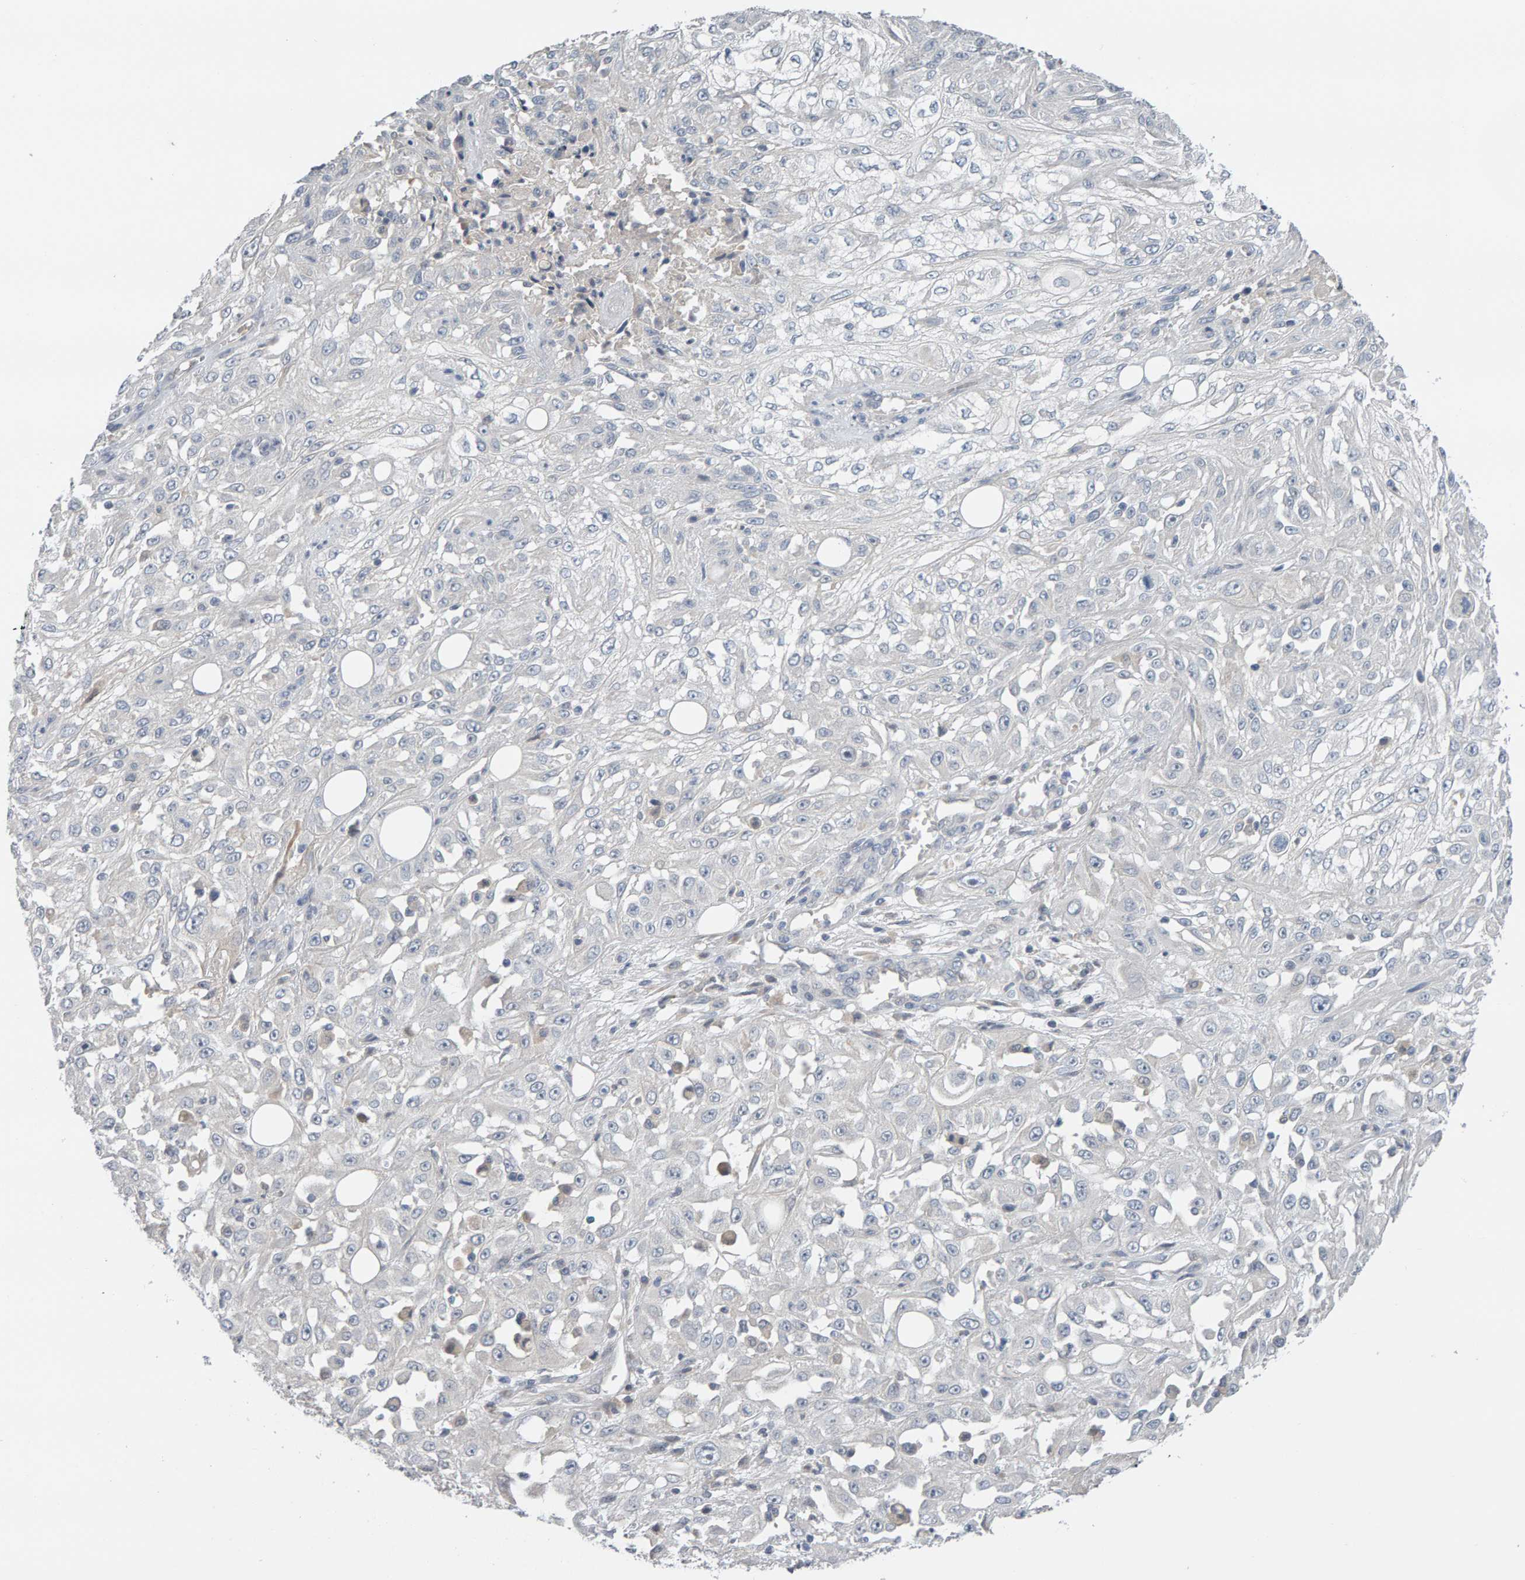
{"staining": {"intensity": "negative", "quantity": "none", "location": "none"}, "tissue": "skin cancer", "cell_type": "Tumor cells", "image_type": "cancer", "snomed": [{"axis": "morphology", "description": "Squamous cell carcinoma, NOS"}, {"axis": "morphology", "description": "Squamous cell carcinoma, metastatic, NOS"}, {"axis": "topography", "description": "Skin"}, {"axis": "topography", "description": "Lymph node"}], "caption": "Human skin squamous cell carcinoma stained for a protein using immunohistochemistry (IHC) displays no staining in tumor cells.", "gene": "GFUS", "patient": {"sex": "male", "age": 75}}